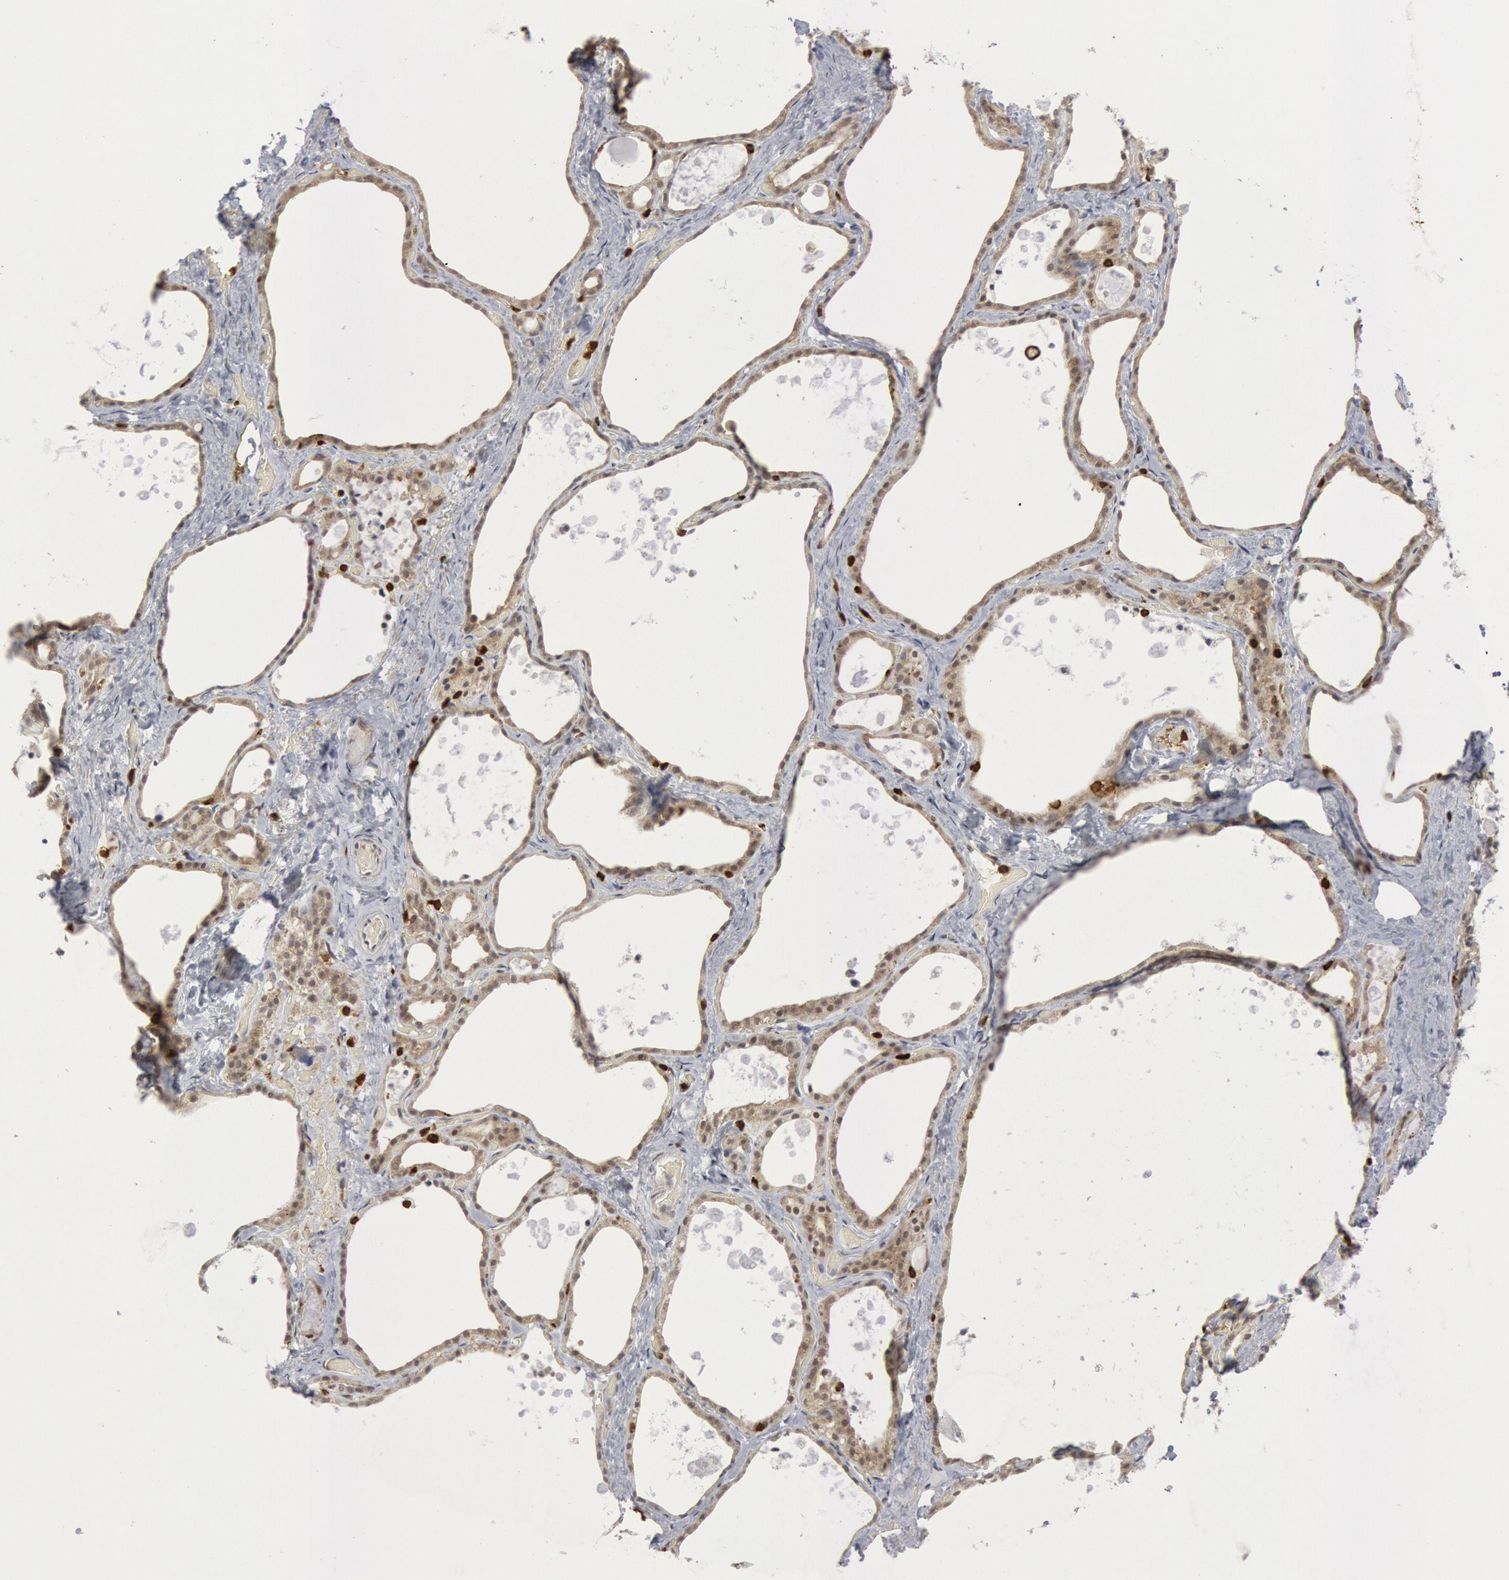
{"staining": {"intensity": "weak", "quantity": ">75%", "location": "cytoplasmic/membranous"}, "tissue": "thyroid gland", "cell_type": "Glandular cells", "image_type": "normal", "snomed": [{"axis": "morphology", "description": "Normal tissue, NOS"}, {"axis": "topography", "description": "Thyroid gland"}], "caption": "IHC staining of unremarkable thyroid gland, which exhibits low levels of weak cytoplasmic/membranous positivity in approximately >75% of glandular cells indicating weak cytoplasmic/membranous protein positivity. The staining was performed using DAB (brown) for protein detection and nuclei were counterstained in hematoxylin (blue).", "gene": "PTPN6", "patient": {"sex": "male", "age": 61}}